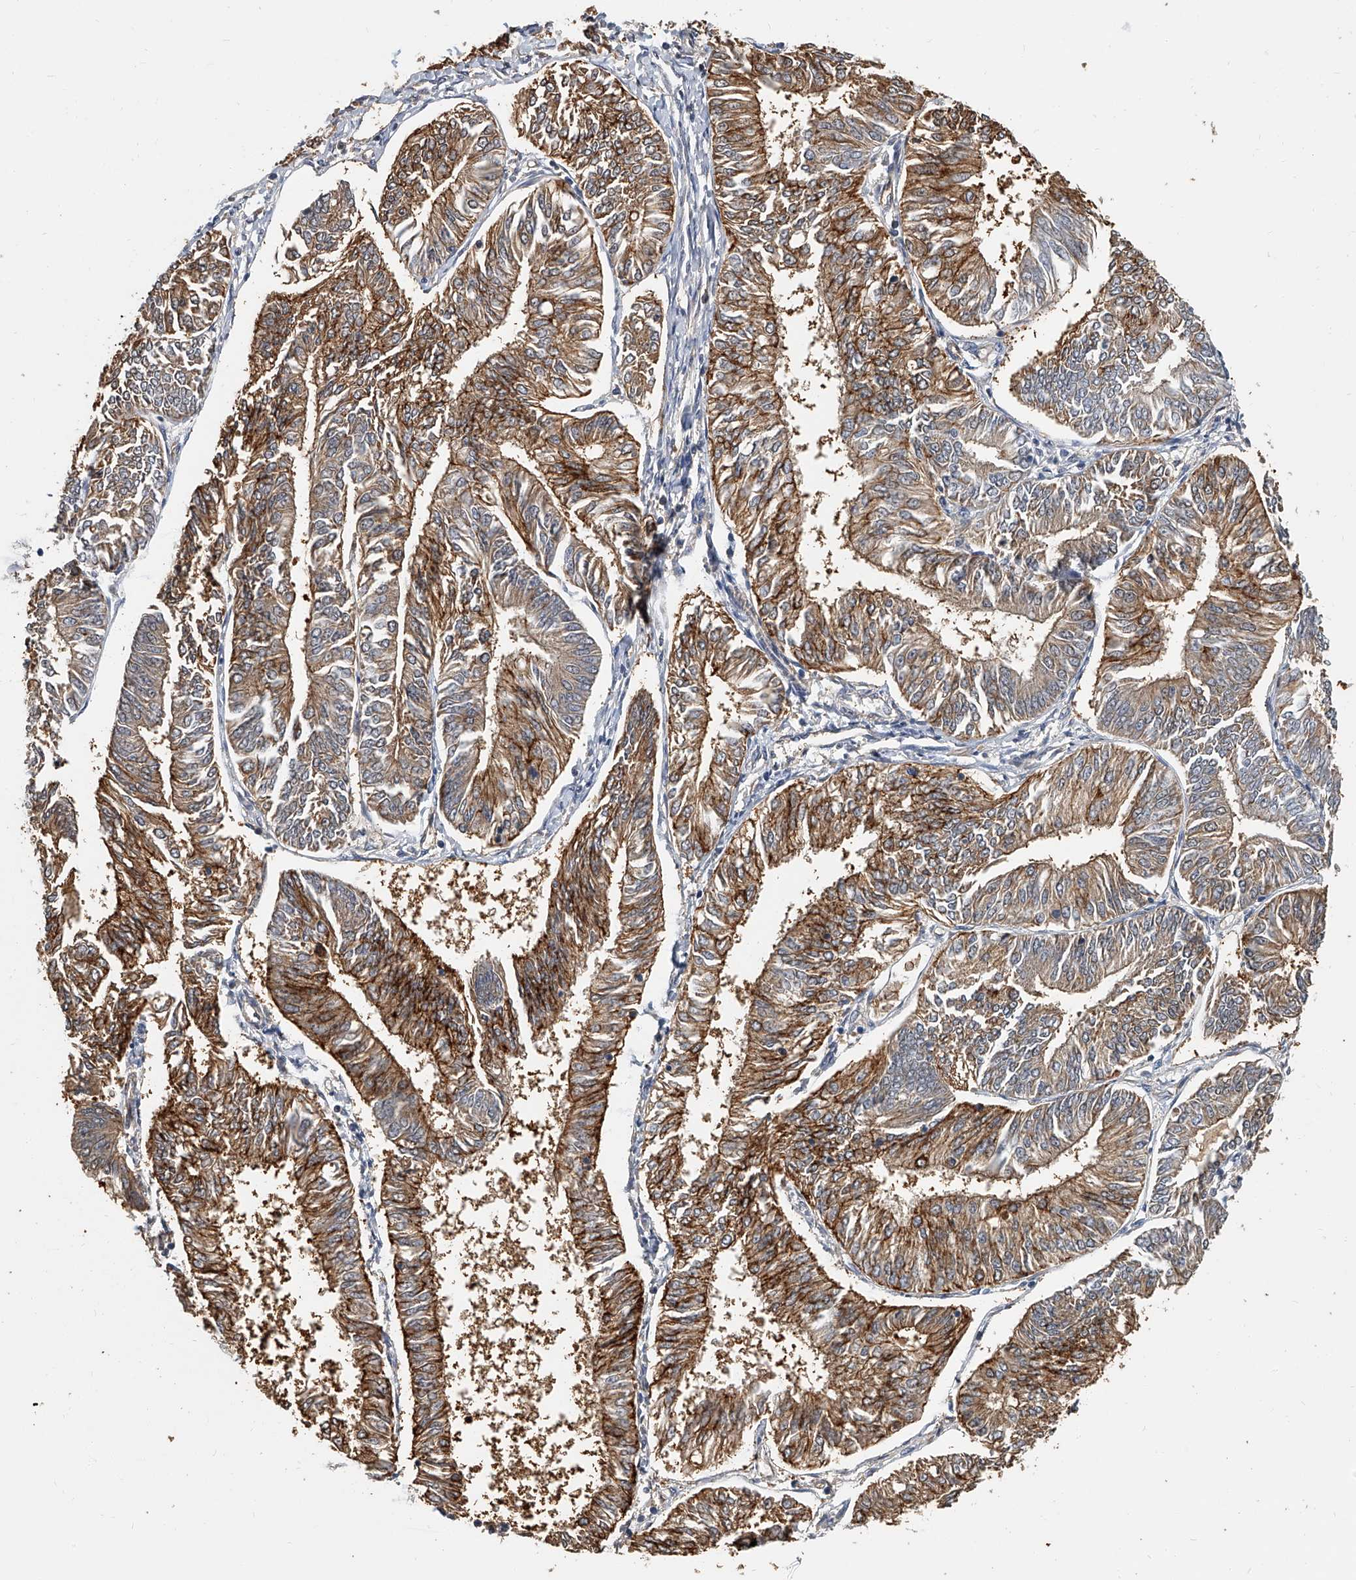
{"staining": {"intensity": "moderate", "quantity": ">75%", "location": "cytoplasmic/membranous"}, "tissue": "endometrial cancer", "cell_type": "Tumor cells", "image_type": "cancer", "snomed": [{"axis": "morphology", "description": "Adenocarcinoma, NOS"}, {"axis": "topography", "description": "Endometrium"}], "caption": "Immunohistochemical staining of endometrial adenocarcinoma displays medium levels of moderate cytoplasmic/membranous expression in about >75% of tumor cells.", "gene": "CD200", "patient": {"sex": "female", "age": 58}}